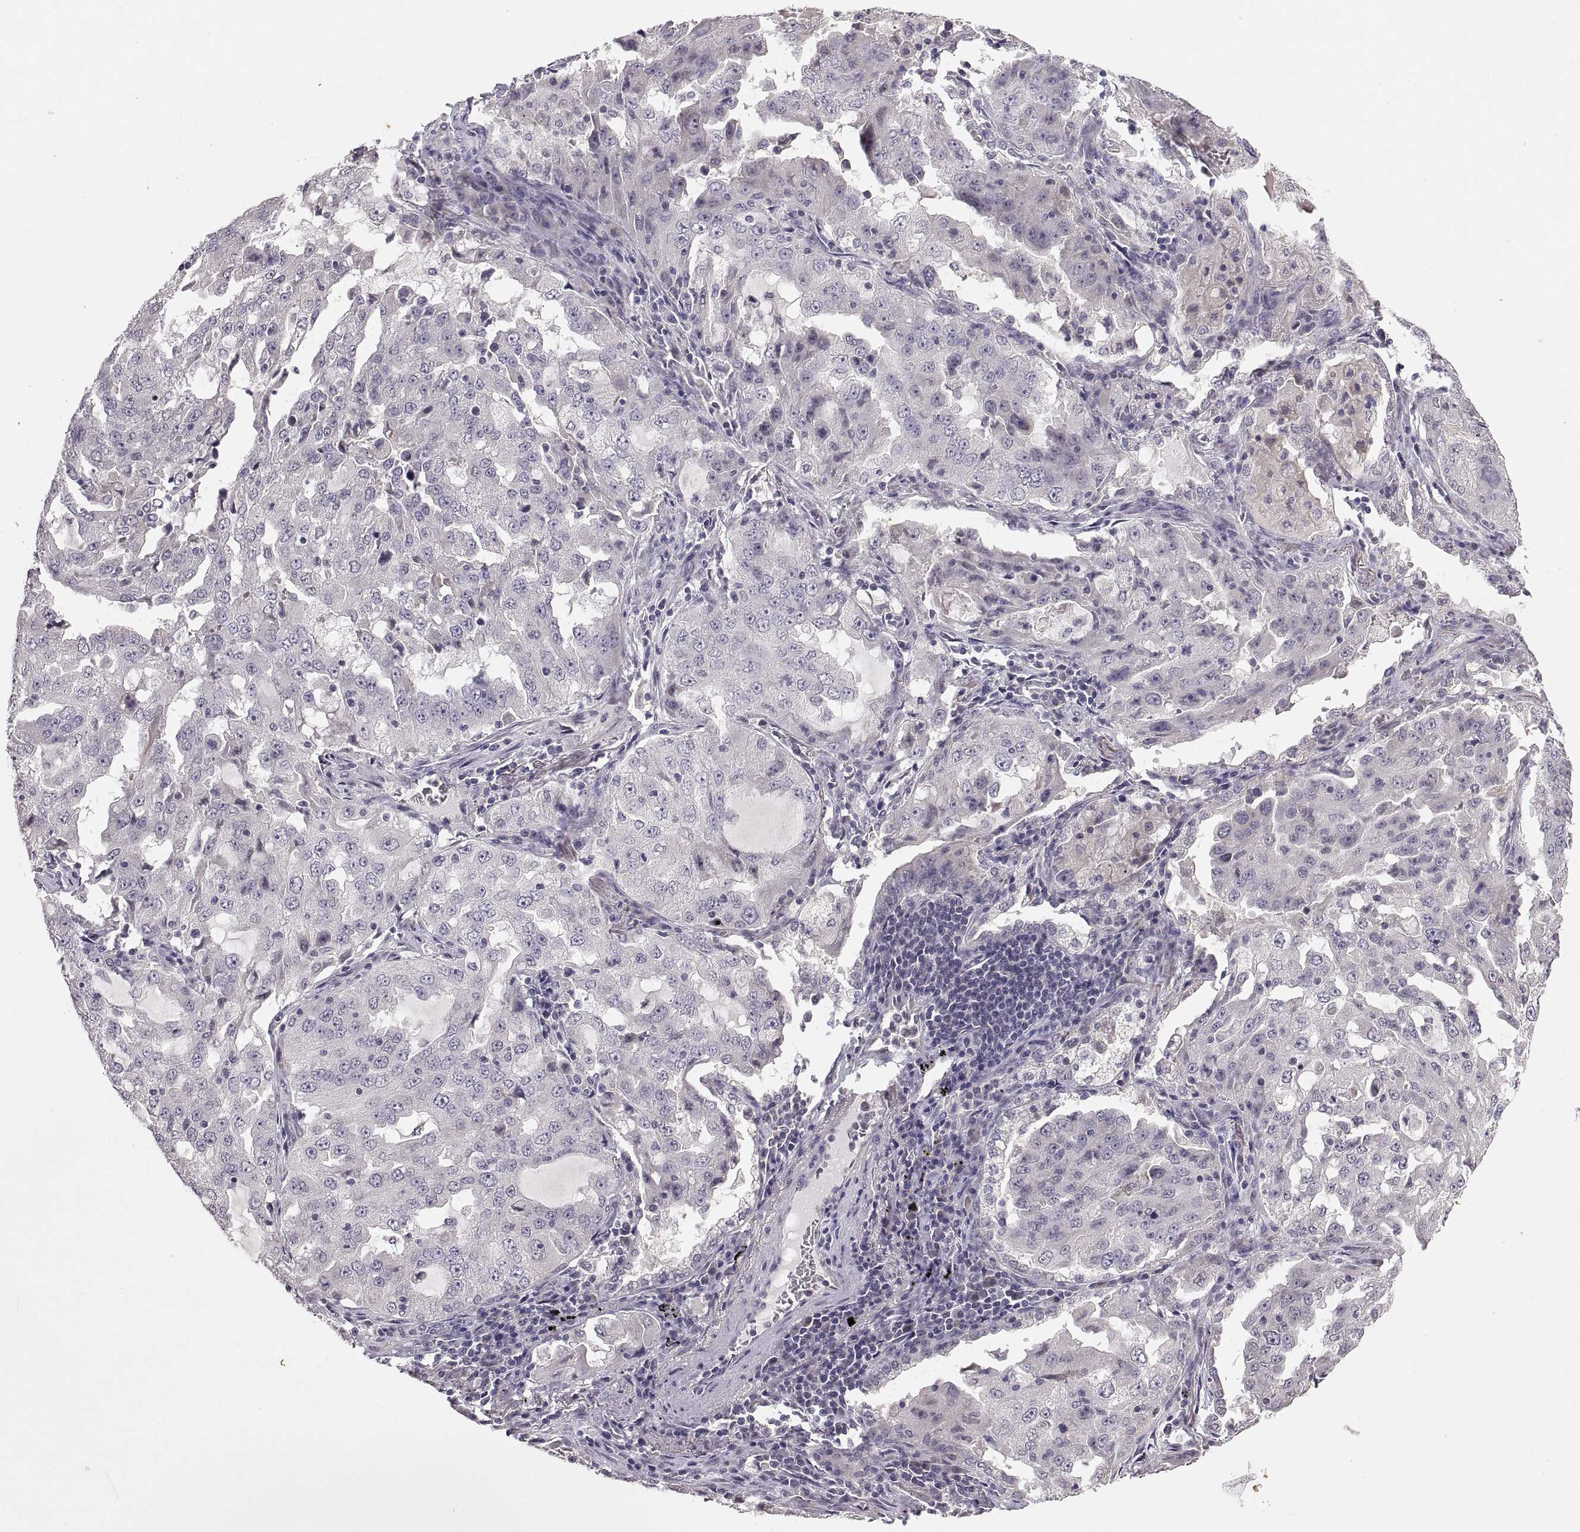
{"staining": {"intensity": "negative", "quantity": "none", "location": "none"}, "tissue": "lung cancer", "cell_type": "Tumor cells", "image_type": "cancer", "snomed": [{"axis": "morphology", "description": "Adenocarcinoma, NOS"}, {"axis": "topography", "description": "Lung"}], "caption": "The image exhibits no staining of tumor cells in lung cancer.", "gene": "PAX2", "patient": {"sex": "female", "age": 61}}